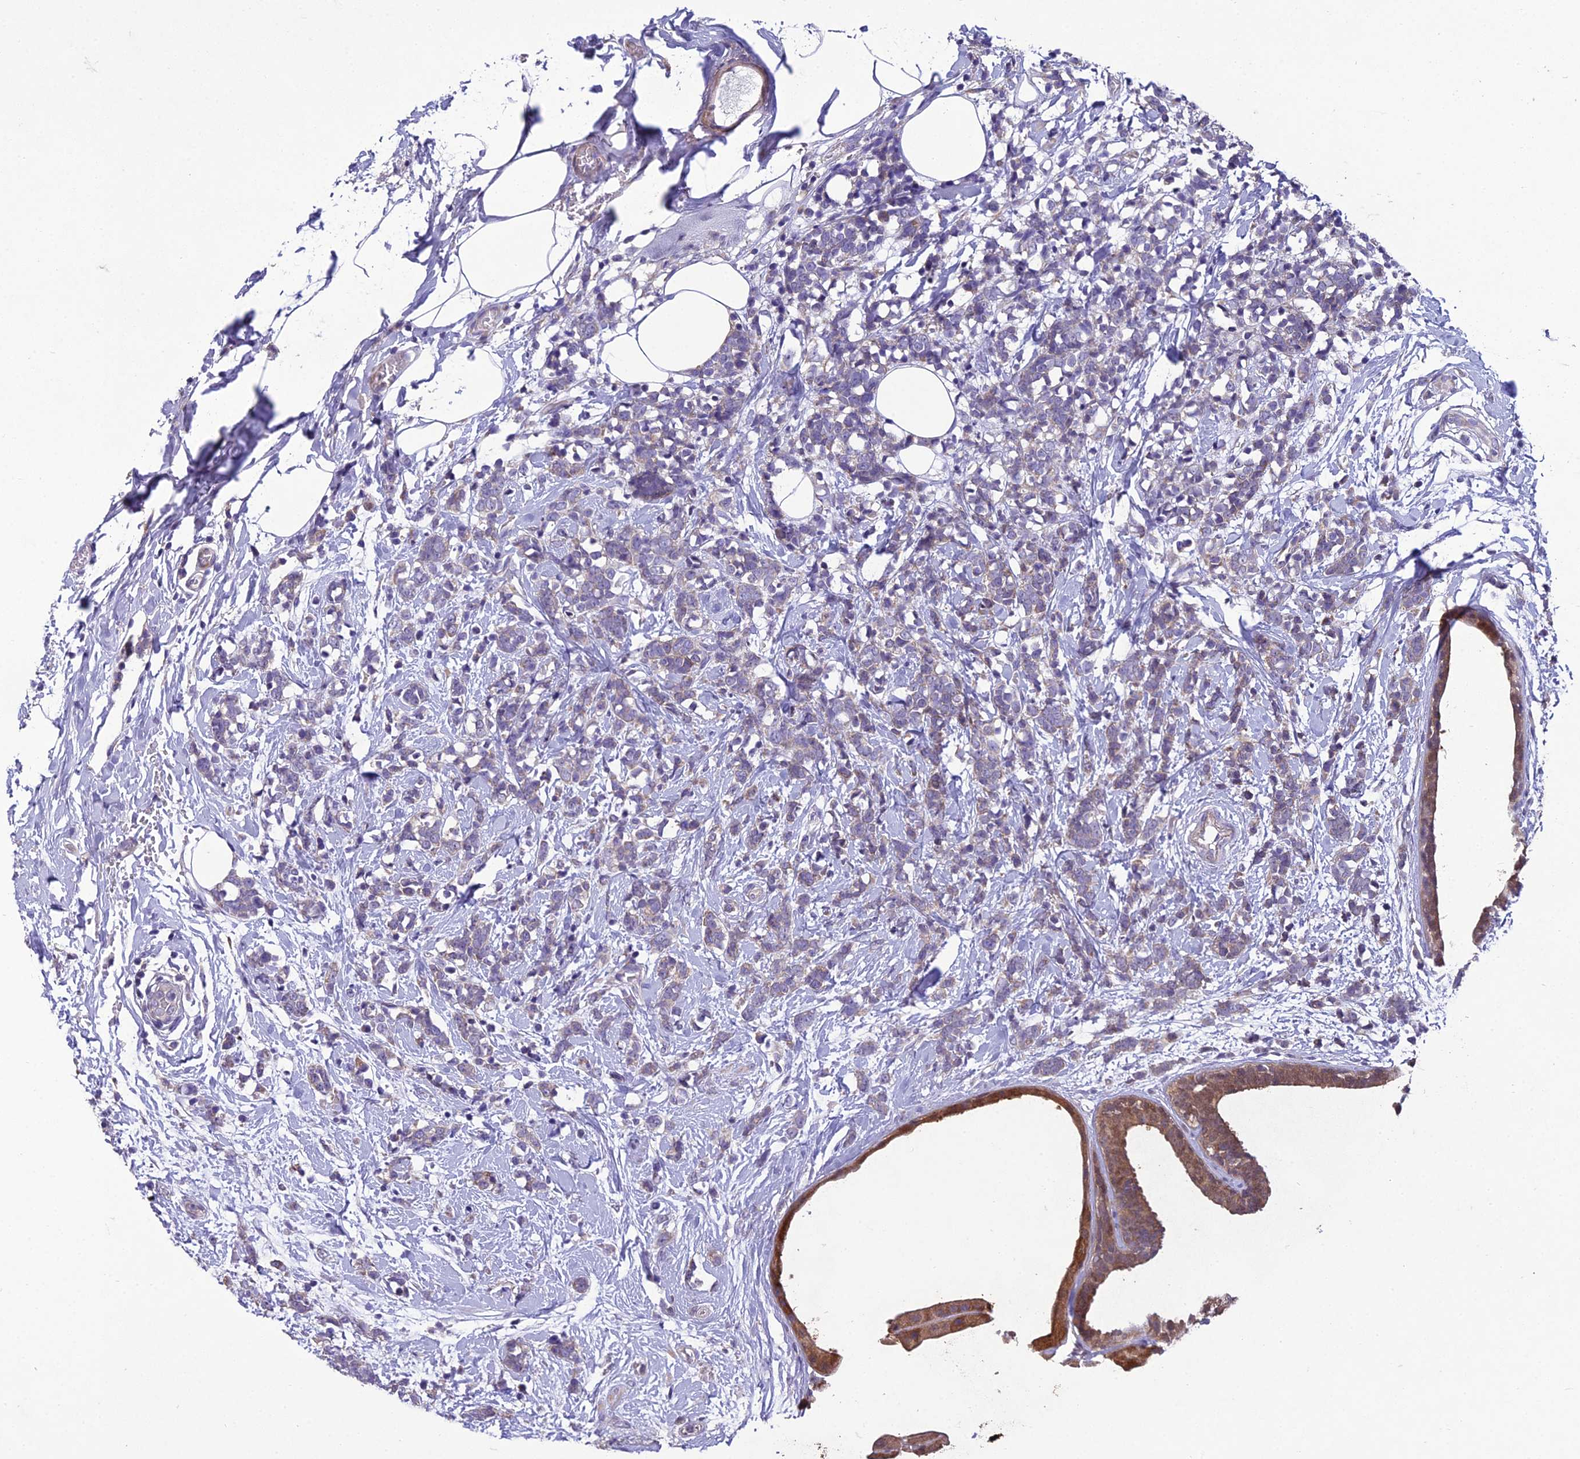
{"staining": {"intensity": "negative", "quantity": "none", "location": "none"}, "tissue": "breast cancer", "cell_type": "Tumor cells", "image_type": "cancer", "snomed": [{"axis": "morphology", "description": "Lobular carcinoma"}, {"axis": "topography", "description": "Breast"}], "caption": "Immunohistochemistry histopathology image of breast cancer stained for a protein (brown), which shows no expression in tumor cells.", "gene": "ADIPOR2", "patient": {"sex": "female", "age": 58}}